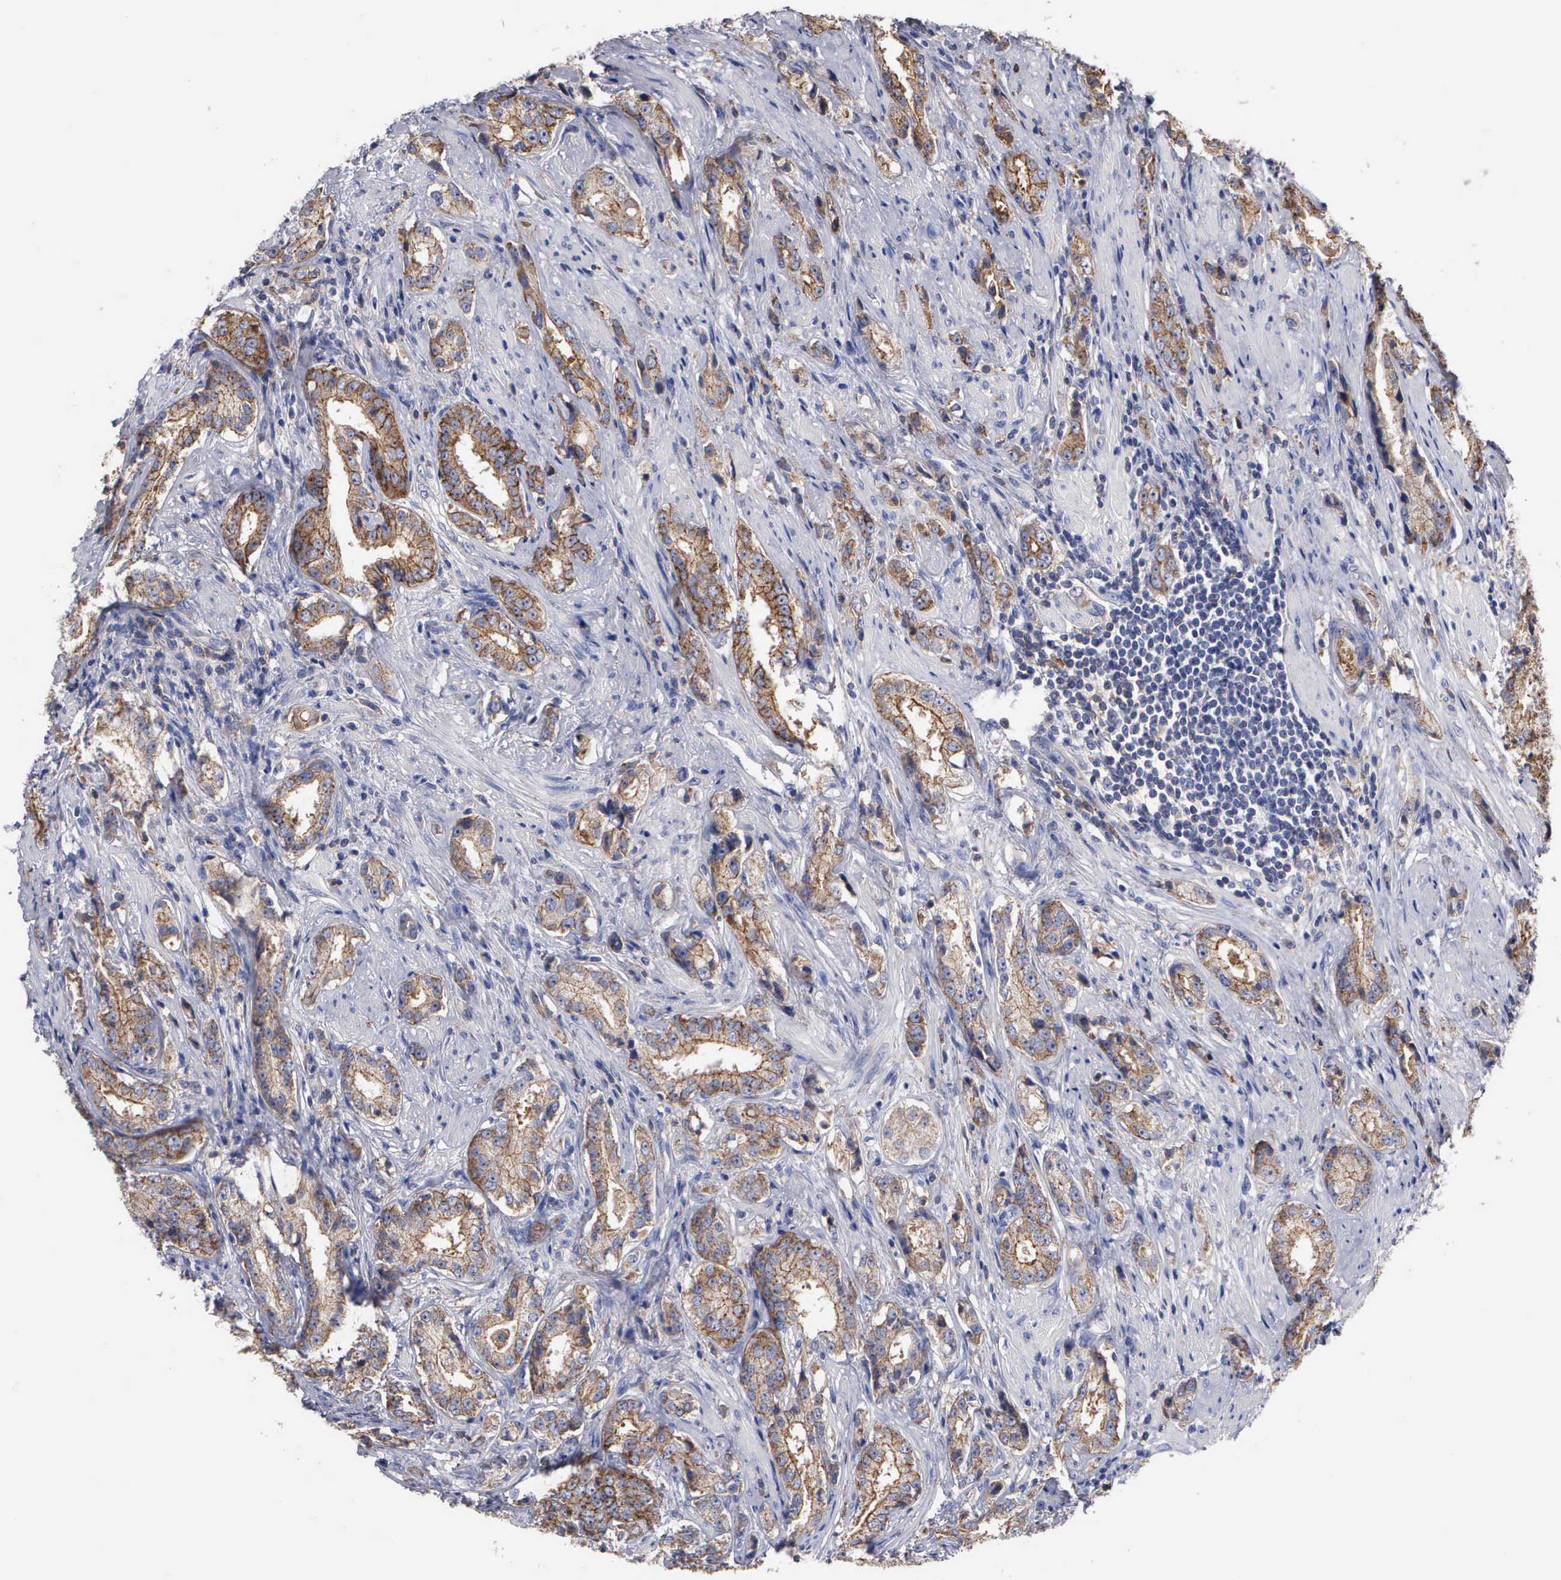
{"staining": {"intensity": "strong", "quantity": ">75%", "location": "cytoplasmic/membranous"}, "tissue": "prostate cancer", "cell_type": "Tumor cells", "image_type": "cancer", "snomed": [{"axis": "morphology", "description": "Adenocarcinoma, Medium grade"}, {"axis": "topography", "description": "Prostate"}], "caption": "Protein expression analysis of medium-grade adenocarcinoma (prostate) exhibits strong cytoplasmic/membranous staining in about >75% of tumor cells.", "gene": "PTGS2", "patient": {"sex": "male", "age": 53}}